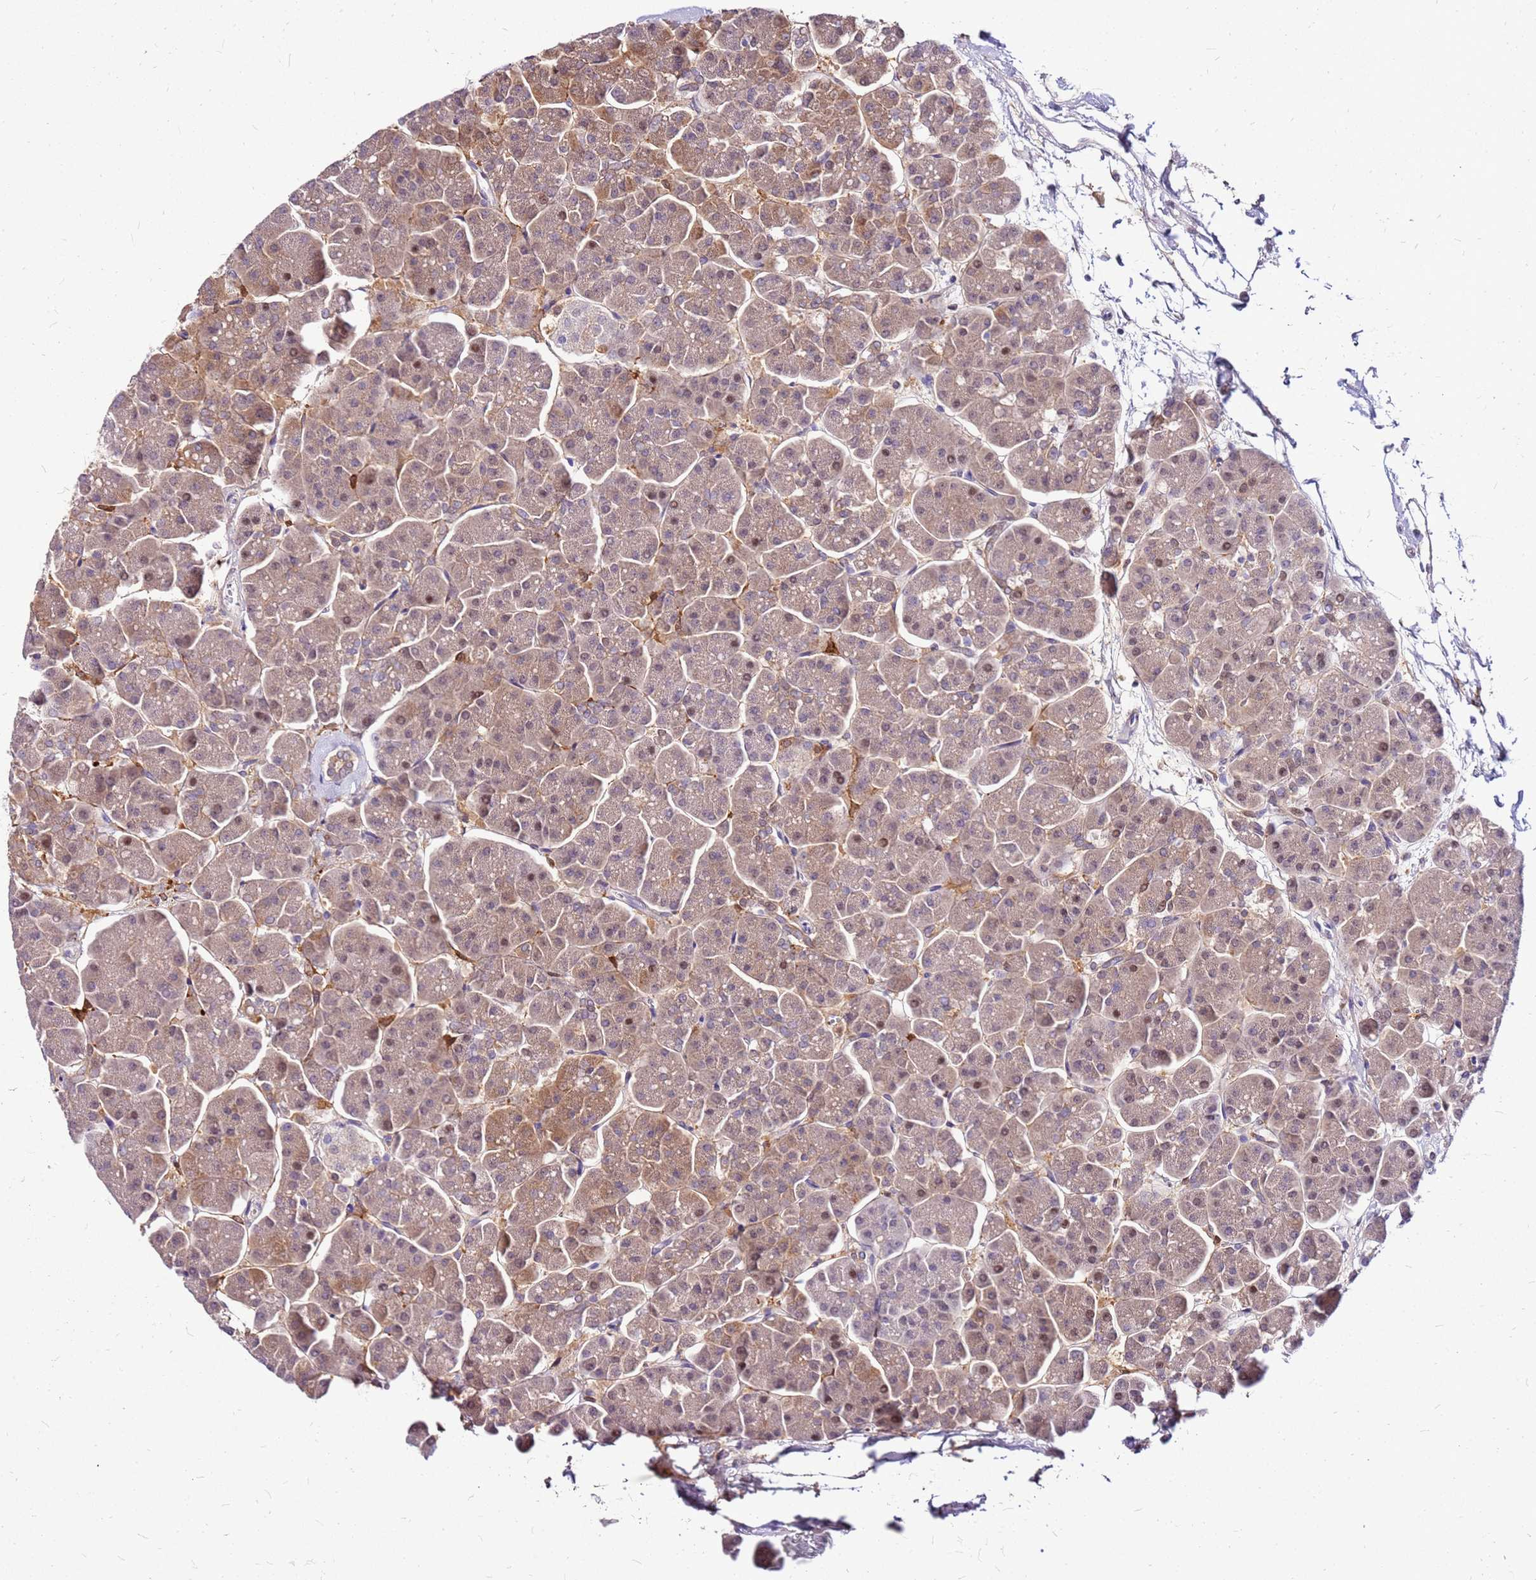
{"staining": {"intensity": "moderate", "quantity": "25%-75%", "location": "cytoplasmic/membranous,nuclear"}, "tissue": "pancreas", "cell_type": "Exocrine glandular cells", "image_type": "normal", "snomed": [{"axis": "morphology", "description": "Normal tissue, NOS"}, {"axis": "topography", "description": "Pancreas"}, {"axis": "topography", "description": "Peripheral nerve tissue"}], "caption": "Exocrine glandular cells display medium levels of moderate cytoplasmic/membranous,nuclear expression in approximately 25%-75% of cells in unremarkable pancreas.", "gene": "ALDH1A3", "patient": {"sex": "male", "age": 54}}